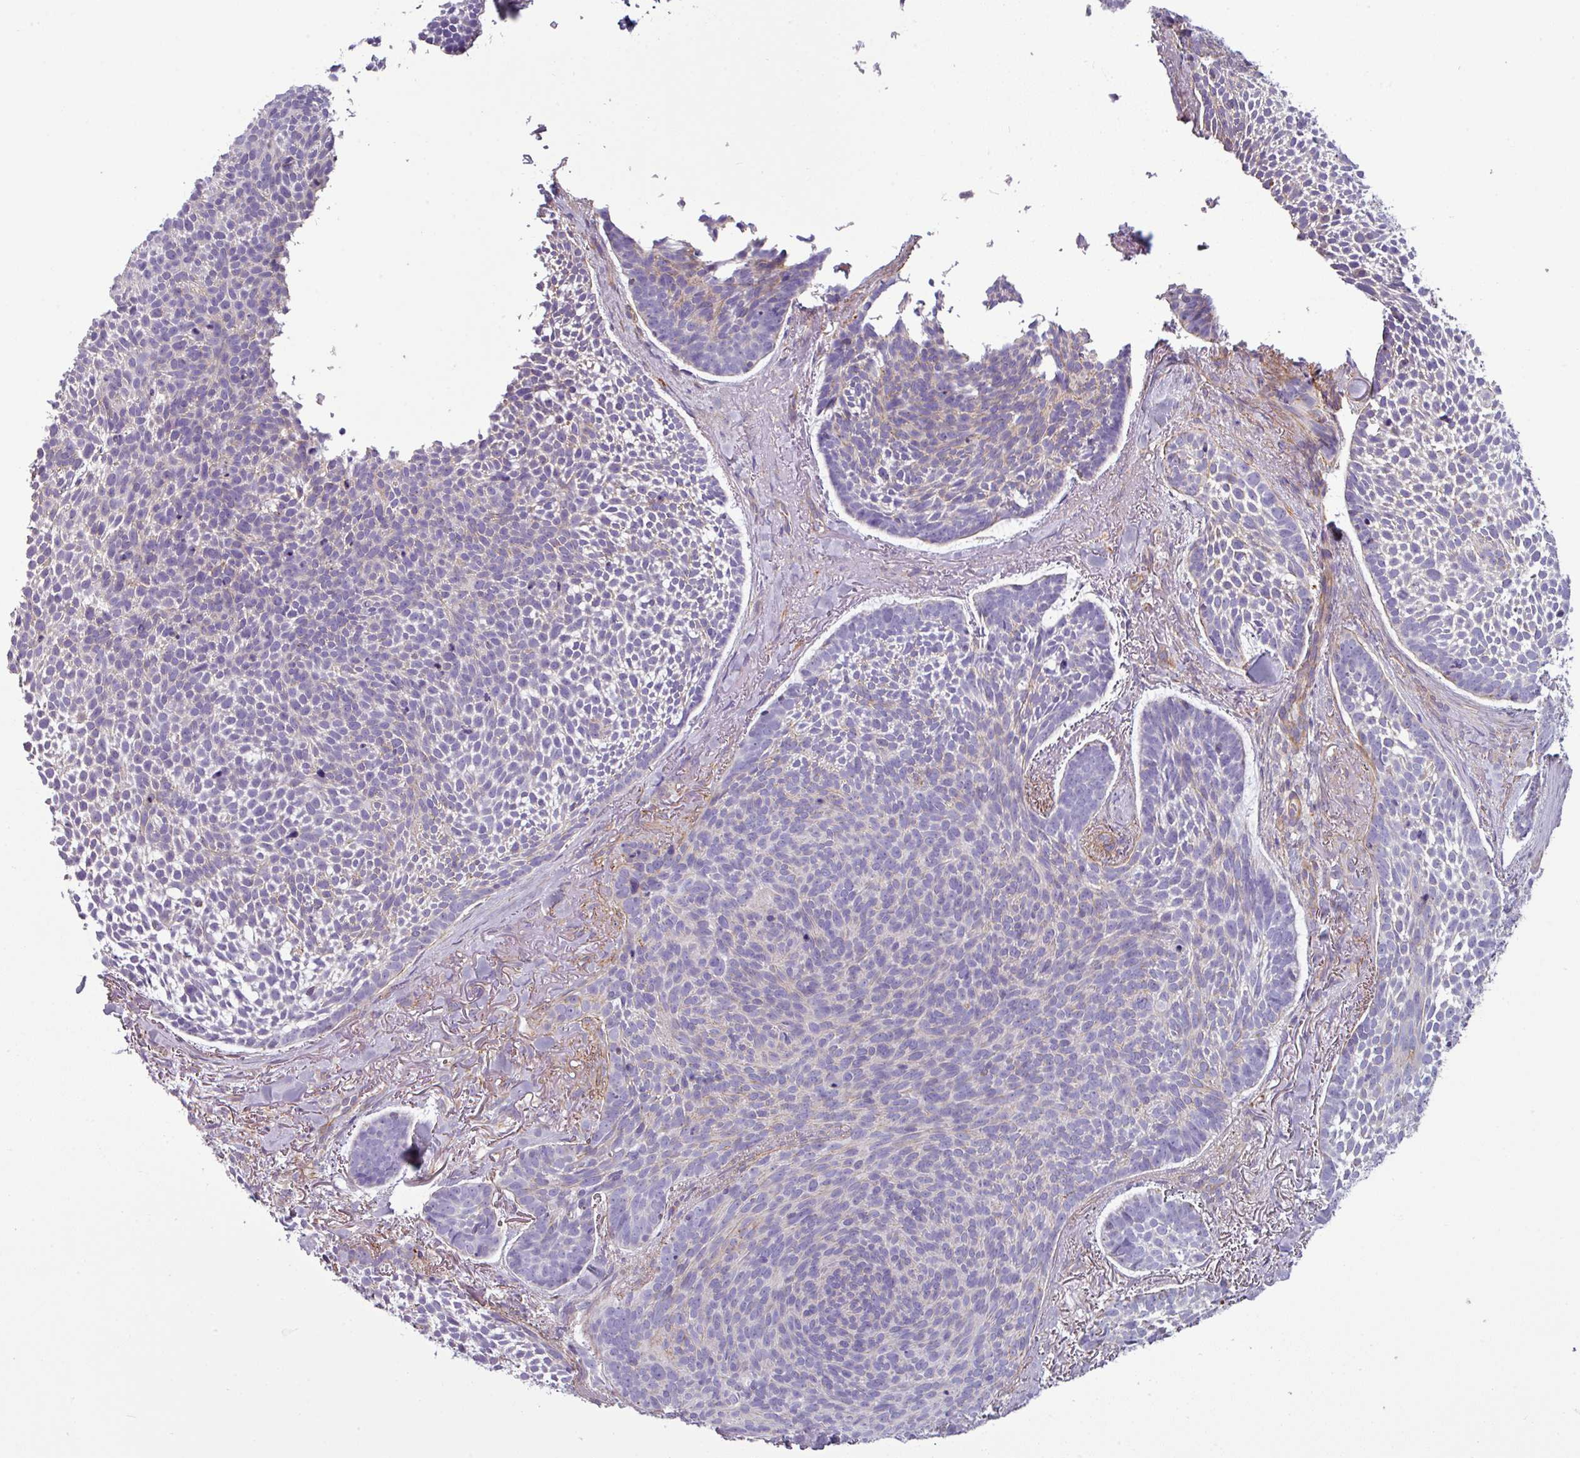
{"staining": {"intensity": "negative", "quantity": "none", "location": "none"}, "tissue": "skin cancer", "cell_type": "Tumor cells", "image_type": "cancer", "snomed": [{"axis": "morphology", "description": "Basal cell carcinoma"}, {"axis": "topography", "description": "Skin"}], "caption": "Tumor cells show no significant protein positivity in skin cancer (basal cell carcinoma).", "gene": "BTN2A2", "patient": {"sex": "male", "age": 70}}